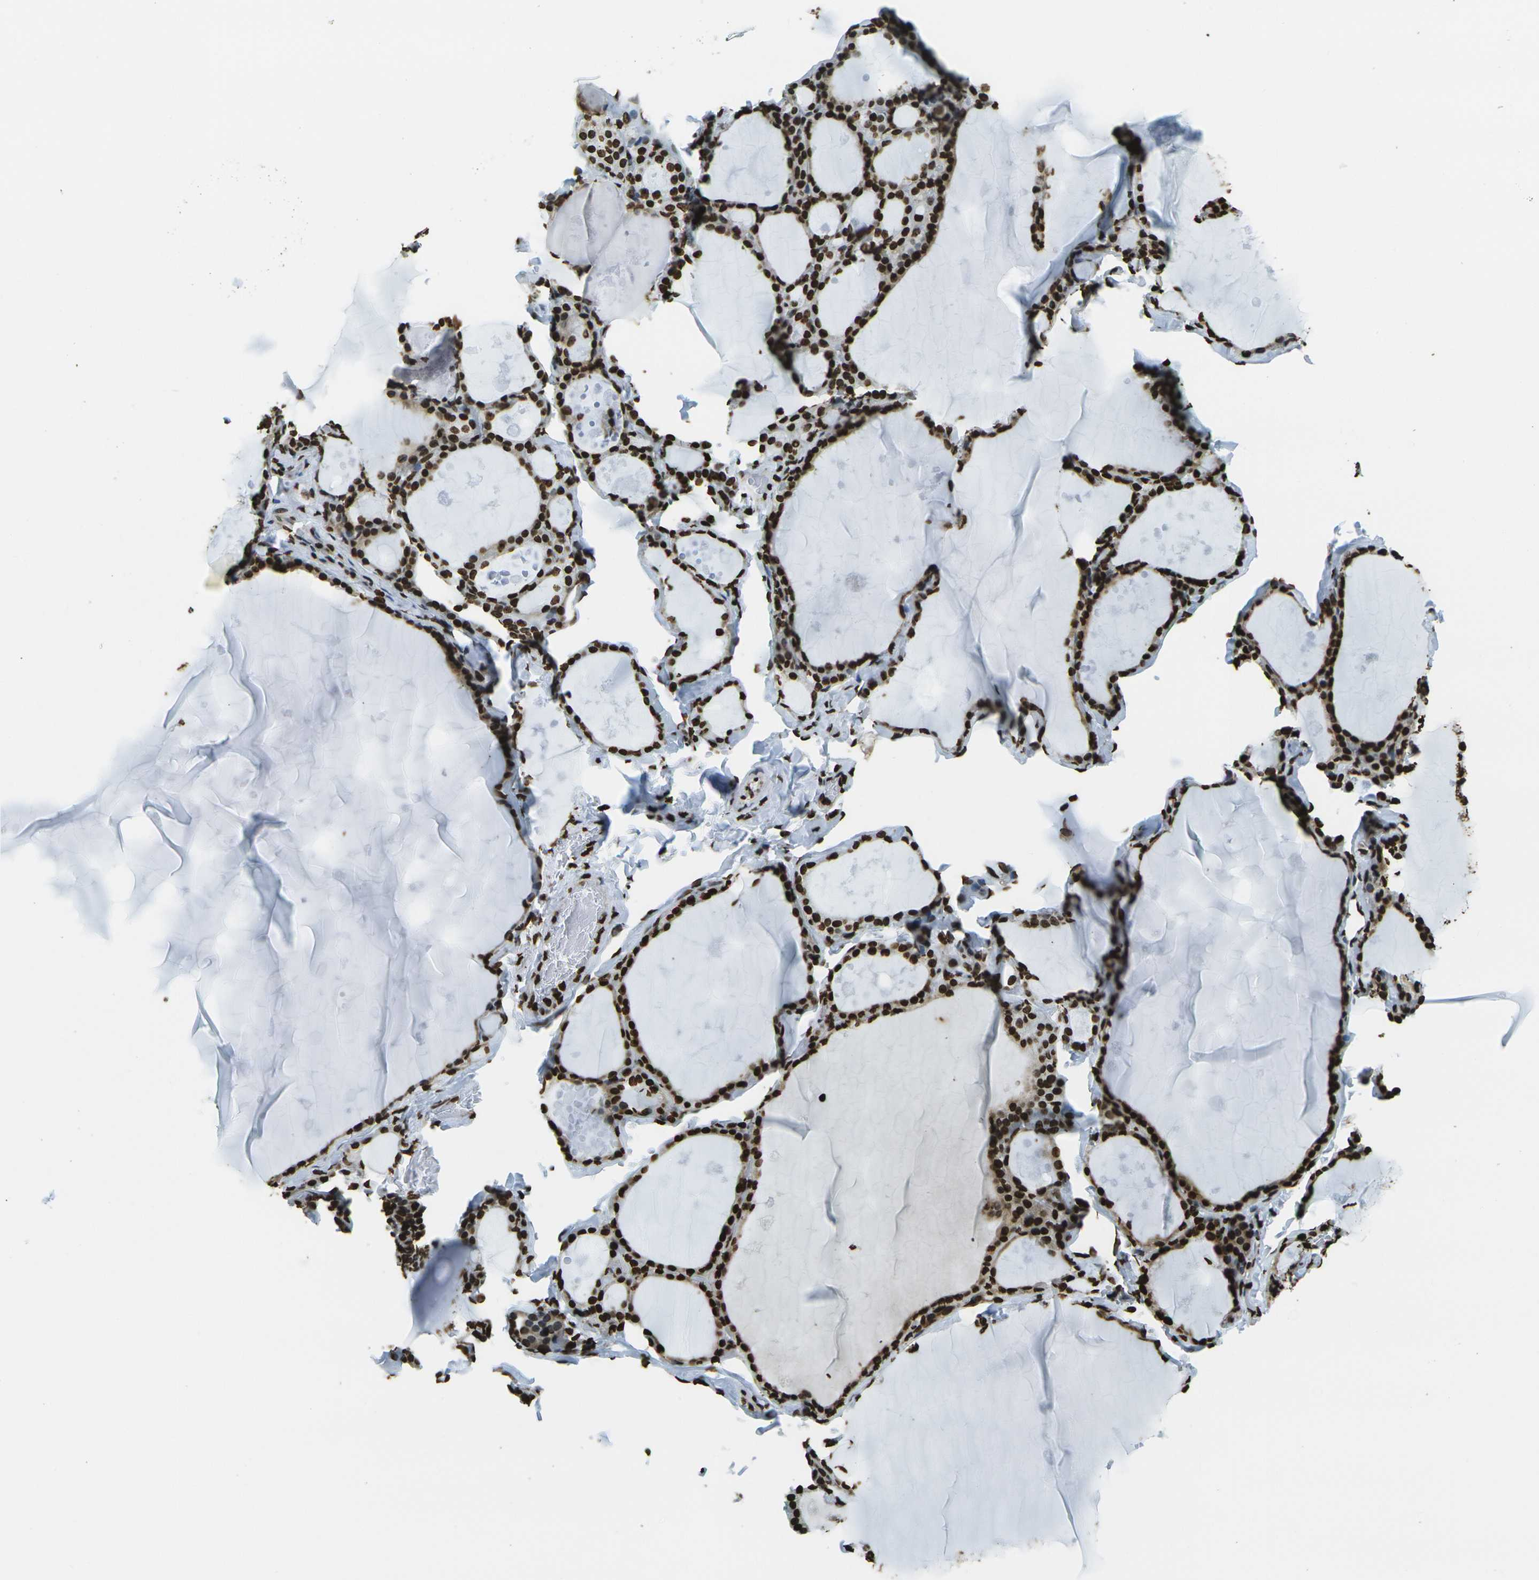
{"staining": {"intensity": "strong", "quantity": ">75%", "location": "nuclear"}, "tissue": "thyroid gland", "cell_type": "Glandular cells", "image_type": "normal", "snomed": [{"axis": "morphology", "description": "Normal tissue, NOS"}, {"axis": "topography", "description": "Thyroid gland"}], "caption": "Immunohistochemistry (IHC) image of unremarkable thyroid gland: thyroid gland stained using IHC demonstrates high levels of strong protein expression localized specifically in the nuclear of glandular cells, appearing as a nuclear brown color.", "gene": "H1", "patient": {"sex": "male", "age": 56}}